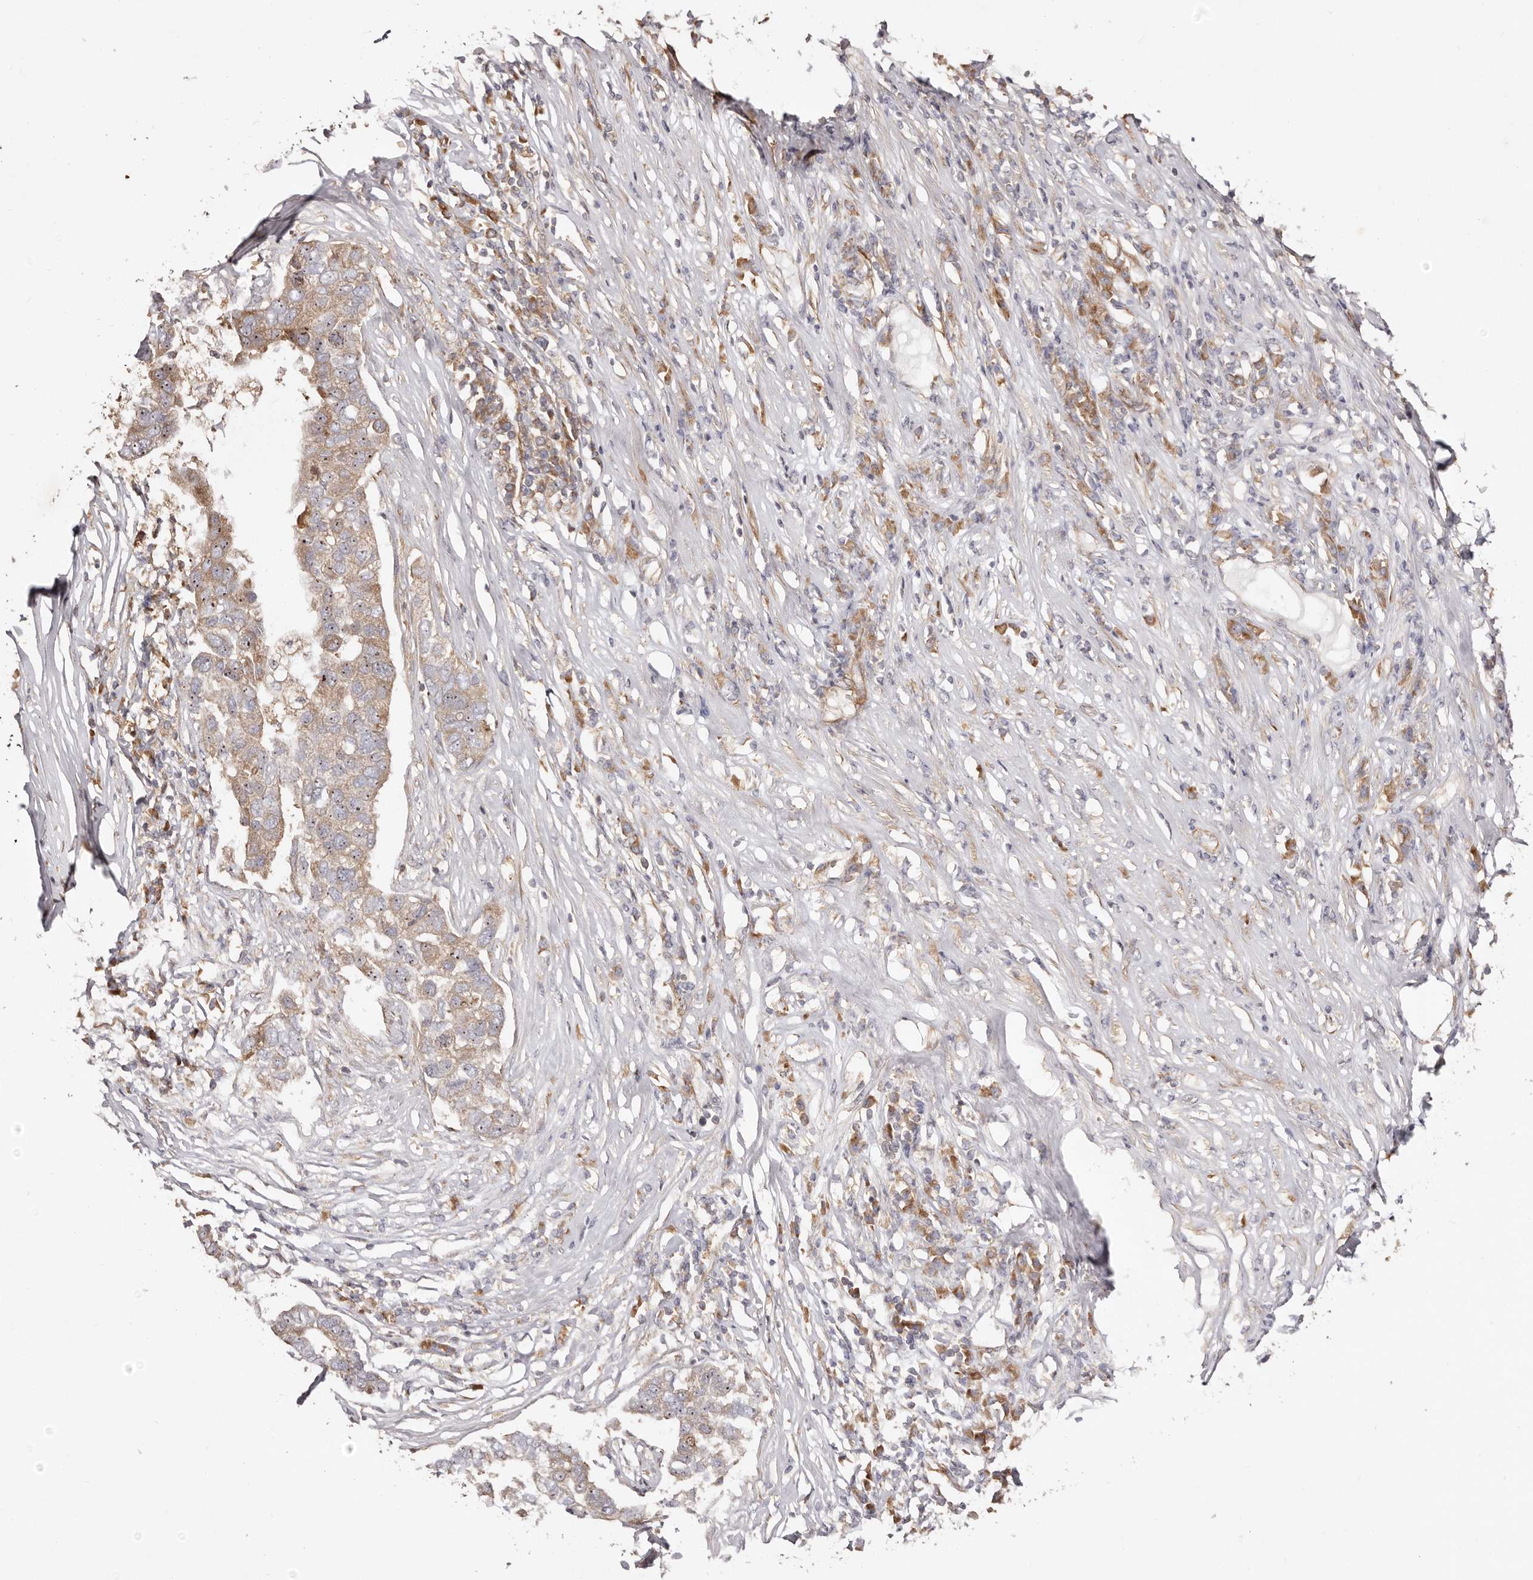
{"staining": {"intensity": "moderate", "quantity": ">75%", "location": "cytoplasmic/membranous,nuclear"}, "tissue": "pancreatic cancer", "cell_type": "Tumor cells", "image_type": "cancer", "snomed": [{"axis": "morphology", "description": "Adenocarcinoma, NOS"}, {"axis": "topography", "description": "Pancreas"}], "caption": "The photomicrograph exhibits a brown stain indicating the presence of a protein in the cytoplasmic/membranous and nuclear of tumor cells in pancreatic cancer (adenocarcinoma). The staining was performed using DAB to visualize the protein expression in brown, while the nuclei were stained in blue with hematoxylin (Magnification: 20x).", "gene": "RPS6", "patient": {"sex": "female", "age": 61}}